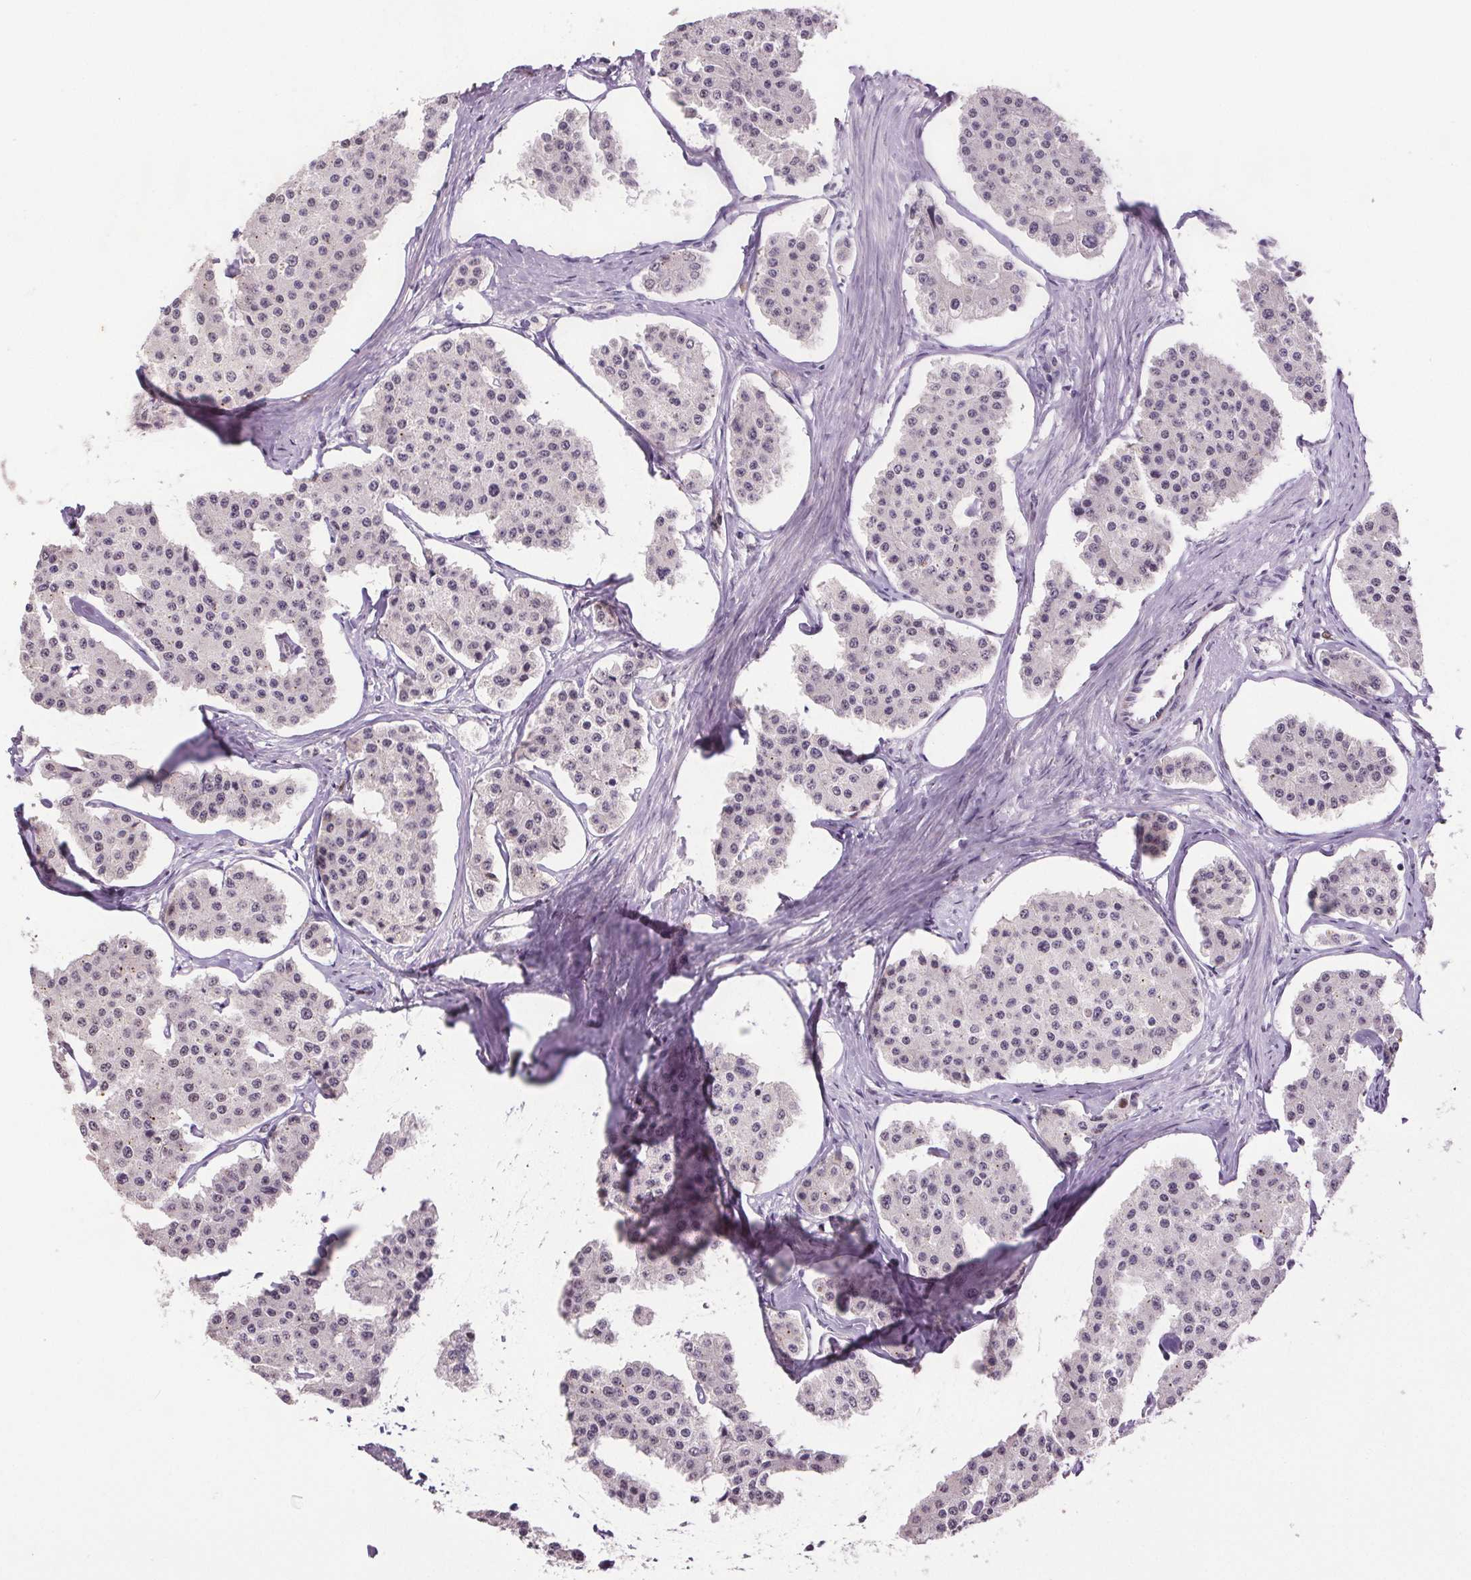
{"staining": {"intensity": "negative", "quantity": "none", "location": "none"}, "tissue": "carcinoid", "cell_type": "Tumor cells", "image_type": "cancer", "snomed": [{"axis": "morphology", "description": "Carcinoid, malignant, NOS"}, {"axis": "topography", "description": "Small intestine"}], "caption": "Immunohistochemistry image of human carcinoid stained for a protein (brown), which reveals no expression in tumor cells. (DAB IHC with hematoxylin counter stain).", "gene": "CENPF", "patient": {"sex": "female", "age": 65}}